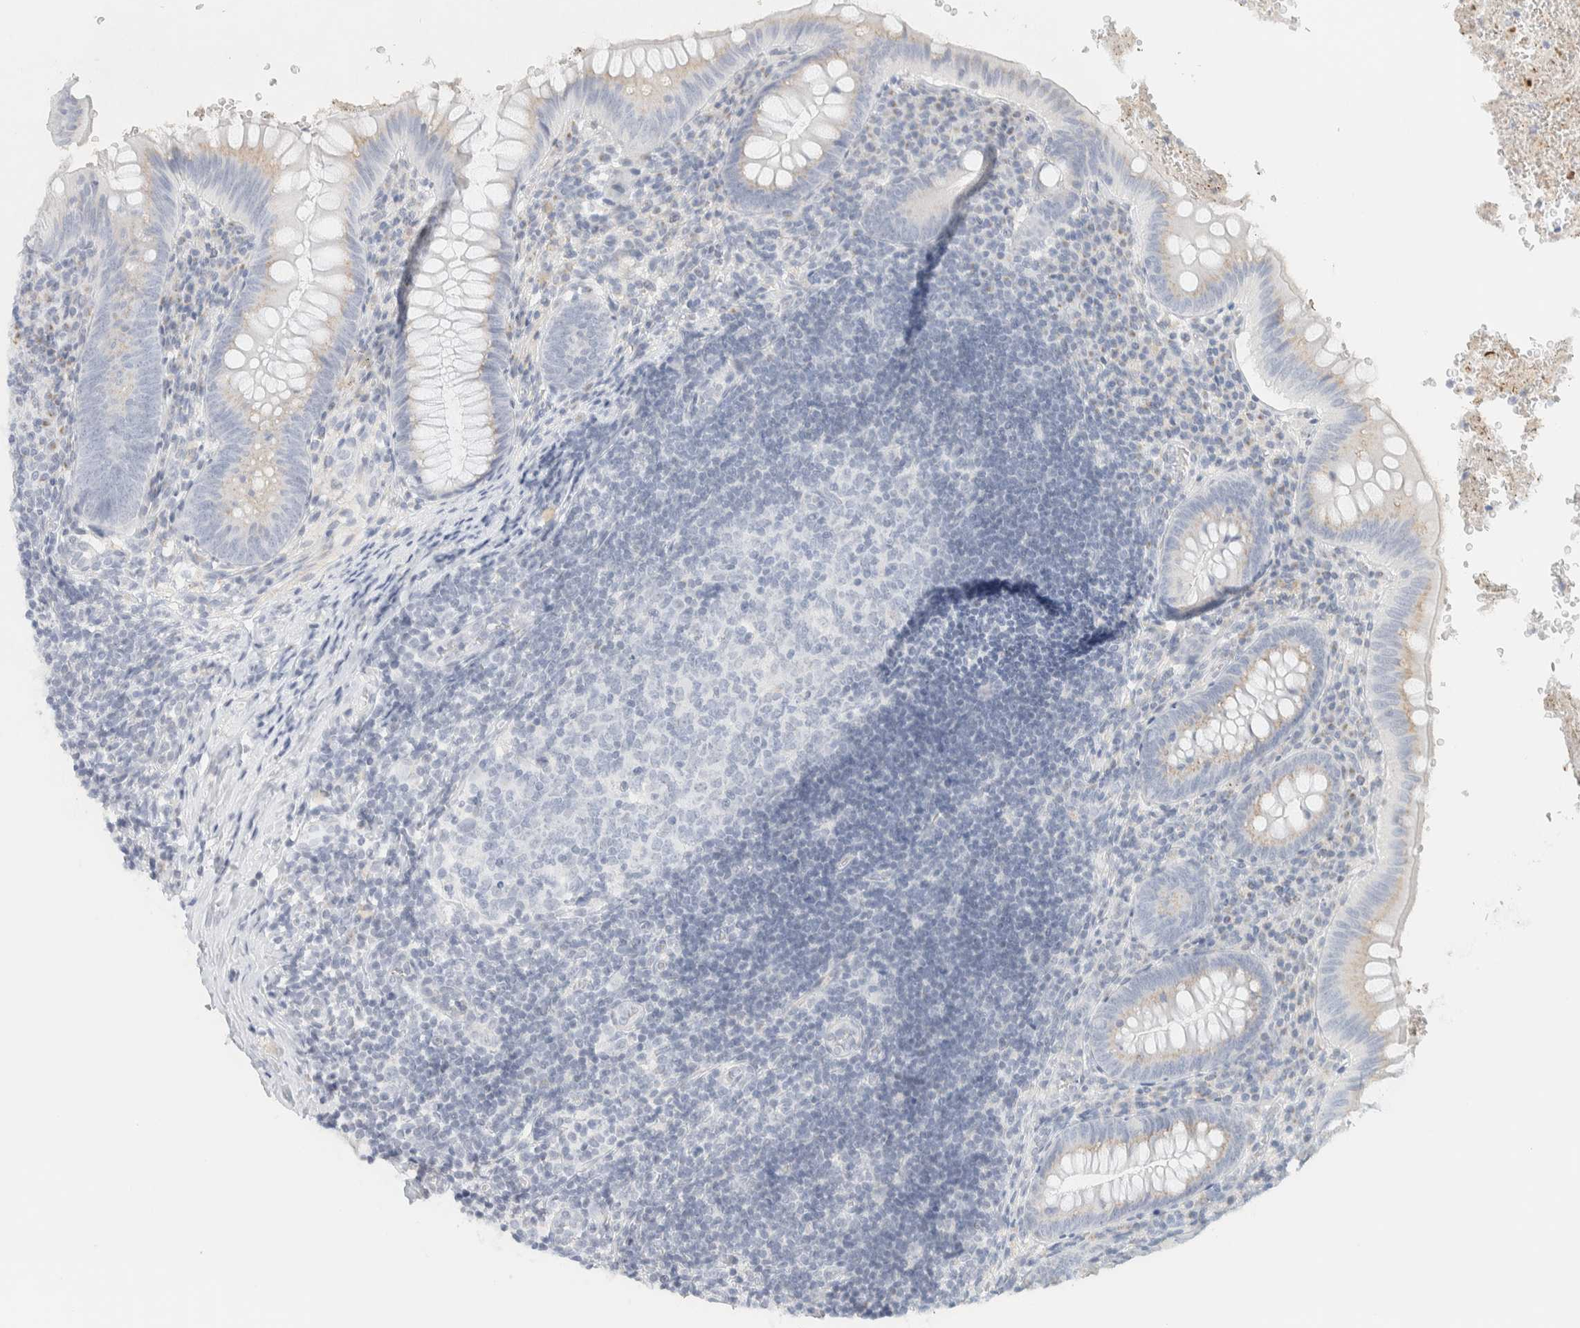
{"staining": {"intensity": "weak", "quantity": "<25%", "location": "cytoplasmic/membranous"}, "tissue": "appendix", "cell_type": "Glandular cells", "image_type": "normal", "snomed": [{"axis": "morphology", "description": "Normal tissue, NOS"}, {"axis": "topography", "description": "Appendix"}], "caption": "IHC histopathology image of benign human appendix stained for a protein (brown), which displays no expression in glandular cells.", "gene": "SPNS3", "patient": {"sex": "male", "age": 8}}